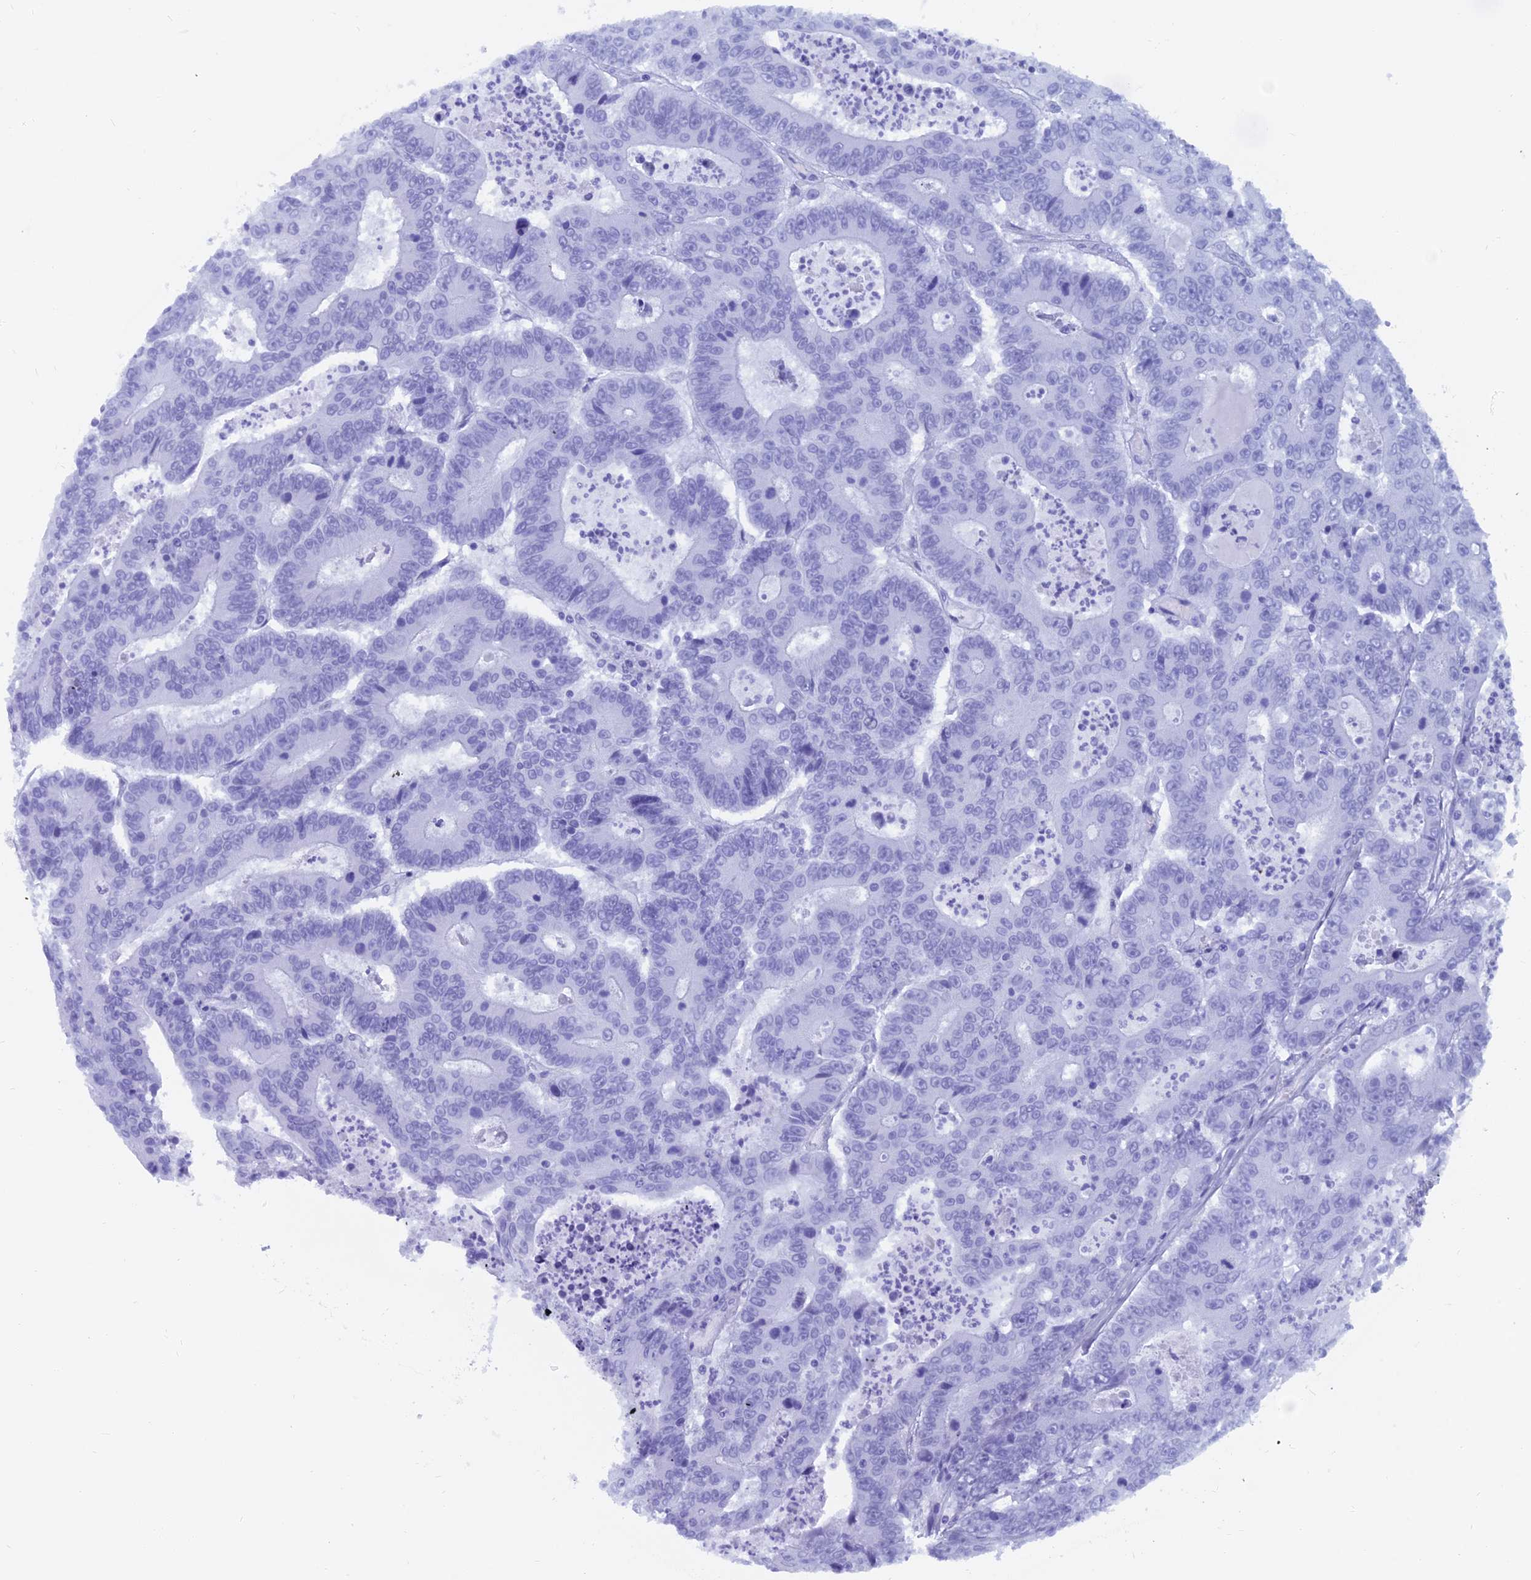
{"staining": {"intensity": "negative", "quantity": "none", "location": "none"}, "tissue": "colorectal cancer", "cell_type": "Tumor cells", "image_type": "cancer", "snomed": [{"axis": "morphology", "description": "Adenocarcinoma, NOS"}, {"axis": "topography", "description": "Colon"}], "caption": "A micrograph of colorectal cancer stained for a protein exhibits no brown staining in tumor cells.", "gene": "CAPS", "patient": {"sex": "male", "age": 83}}